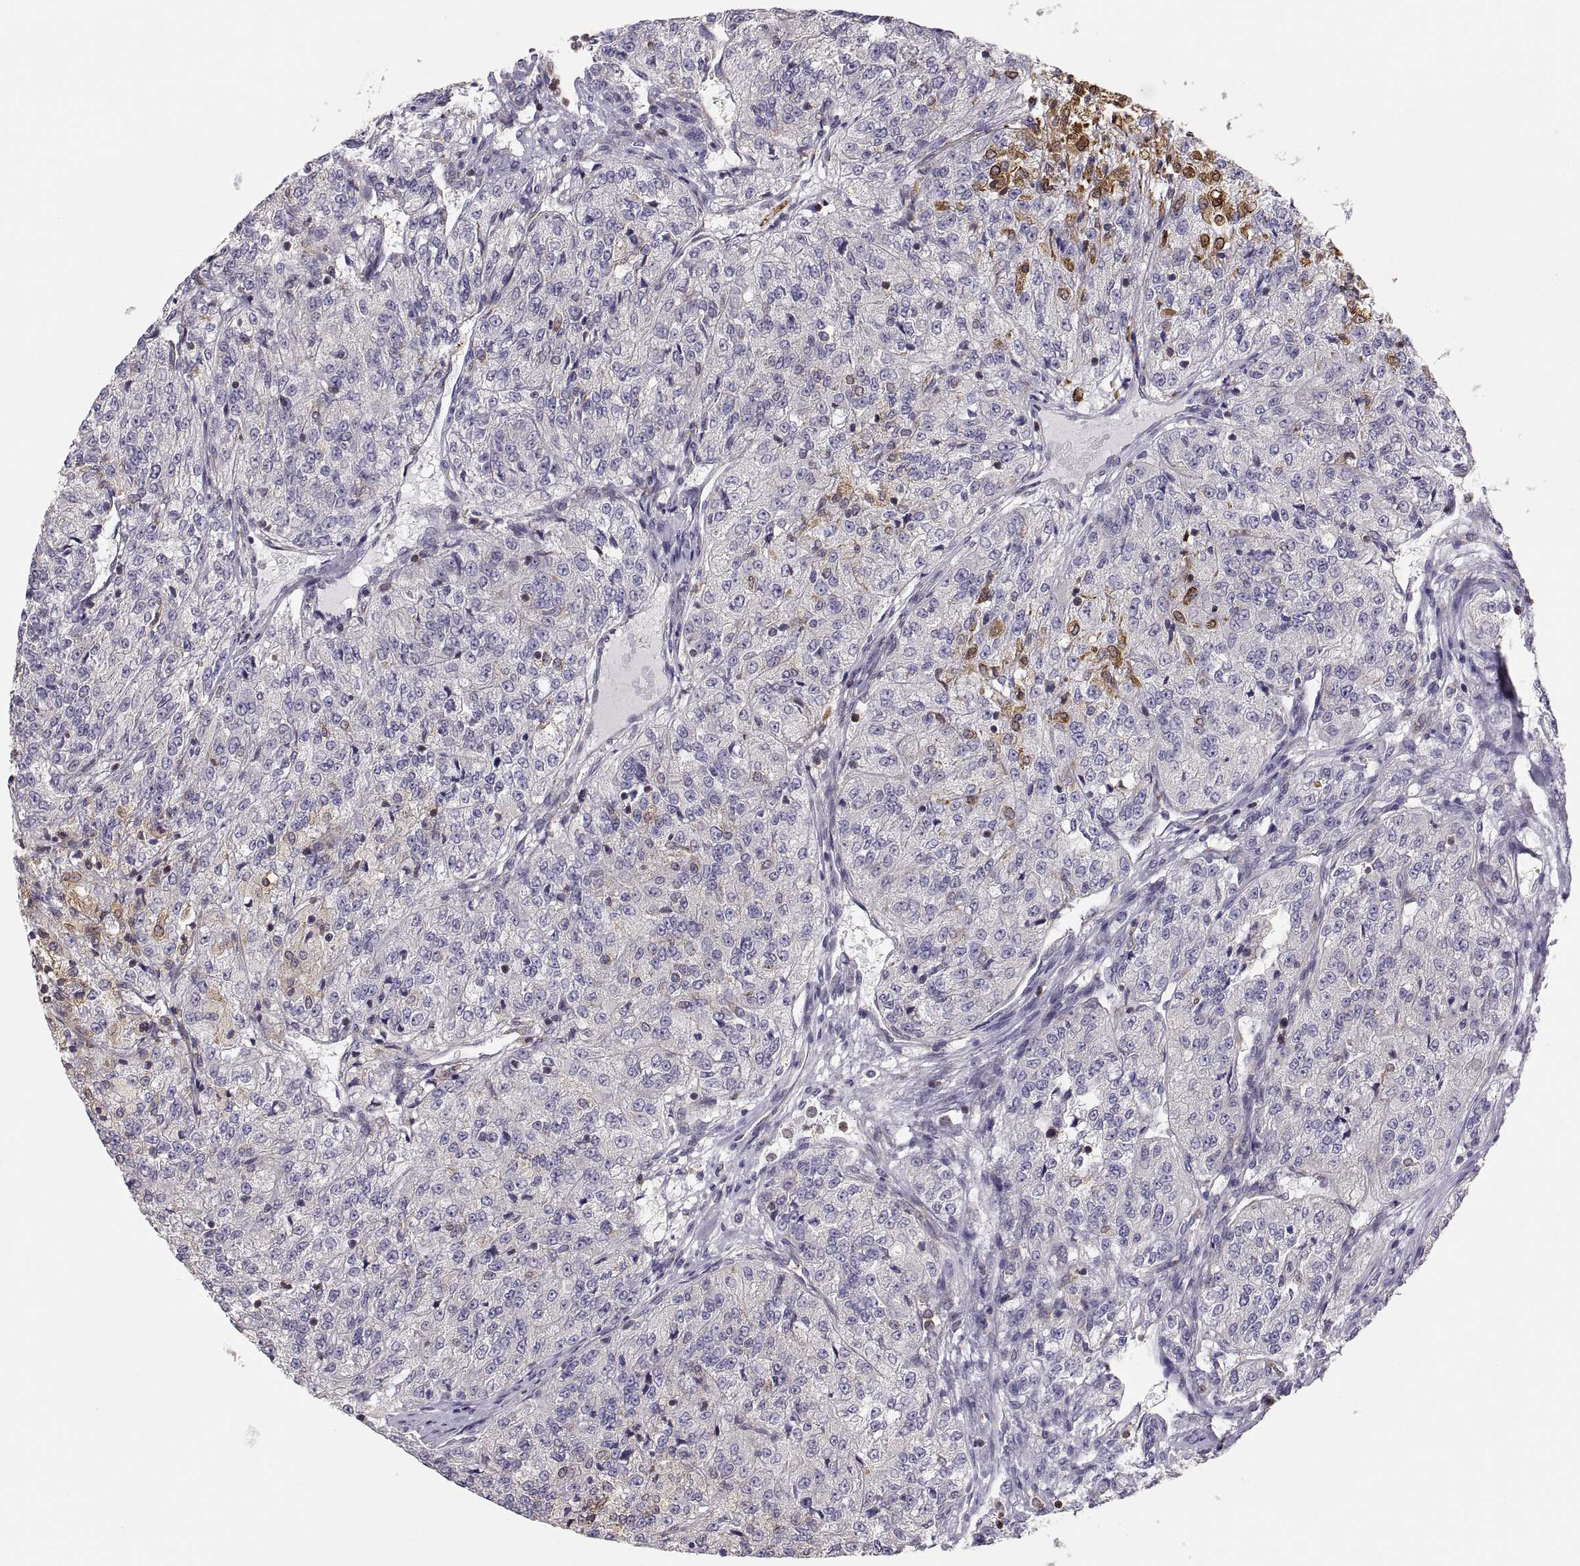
{"staining": {"intensity": "negative", "quantity": "none", "location": "none"}, "tissue": "renal cancer", "cell_type": "Tumor cells", "image_type": "cancer", "snomed": [{"axis": "morphology", "description": "Adenocarcinoma, NOS"}, {"axis": "topography", "description": "Kidney"}], "caption": "This is an IHC photomicrograph of adenocarcinoma (renal). There is no expression in tumor cells.", "gene": "ERO1A", "patient": {"sex": "female", "age": 63}}